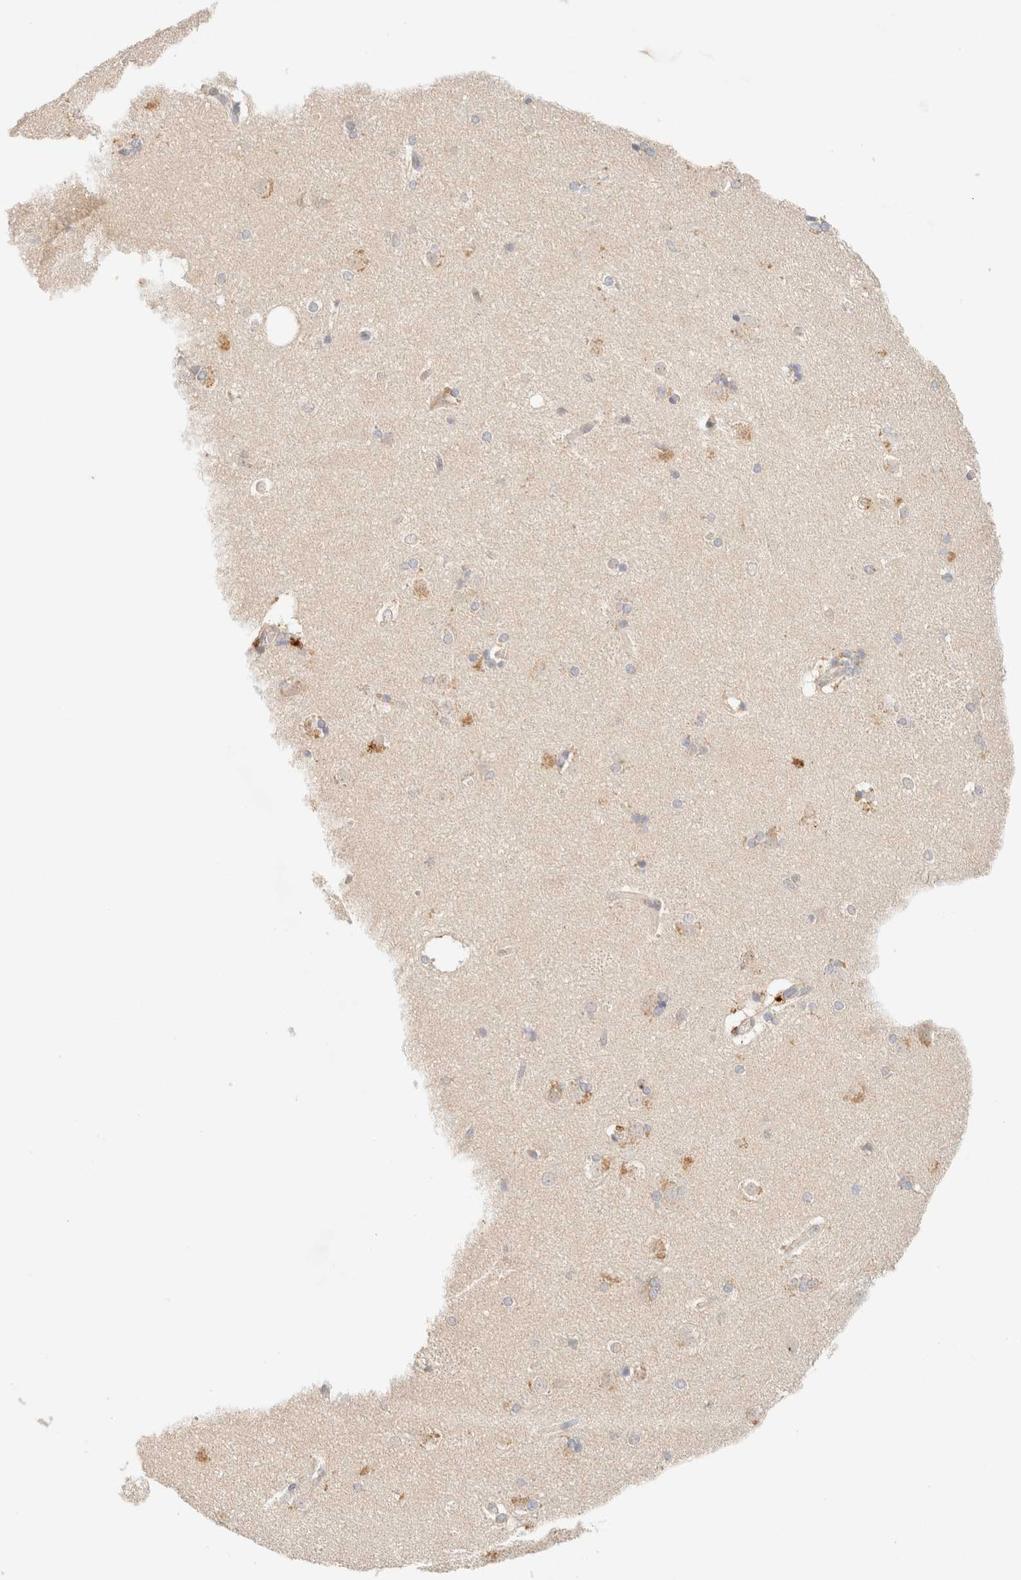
{"staining": {"intensity": "strong", "quantity": "<25%", "location": "cytoplasmic/membranous"}, "tissue": "caudate", "cell_type": "Glial cells", "image_type": "normal", "snomed": [{"axis": "morphology", "description": "Normal tissue, NOS"}, {"axis": "topography", "description": "Lateral ventricle wall"}], "caption": "Immunohistochemistry (IHC) (DAB (3,3'-diaminobenzidine)) staining of benign human caudate displays strong cytoplasmic/membranous protein expression in about <25% of glial cells.", "gene": "SARM1", "patient": {"sex": "female", "age": 19}}